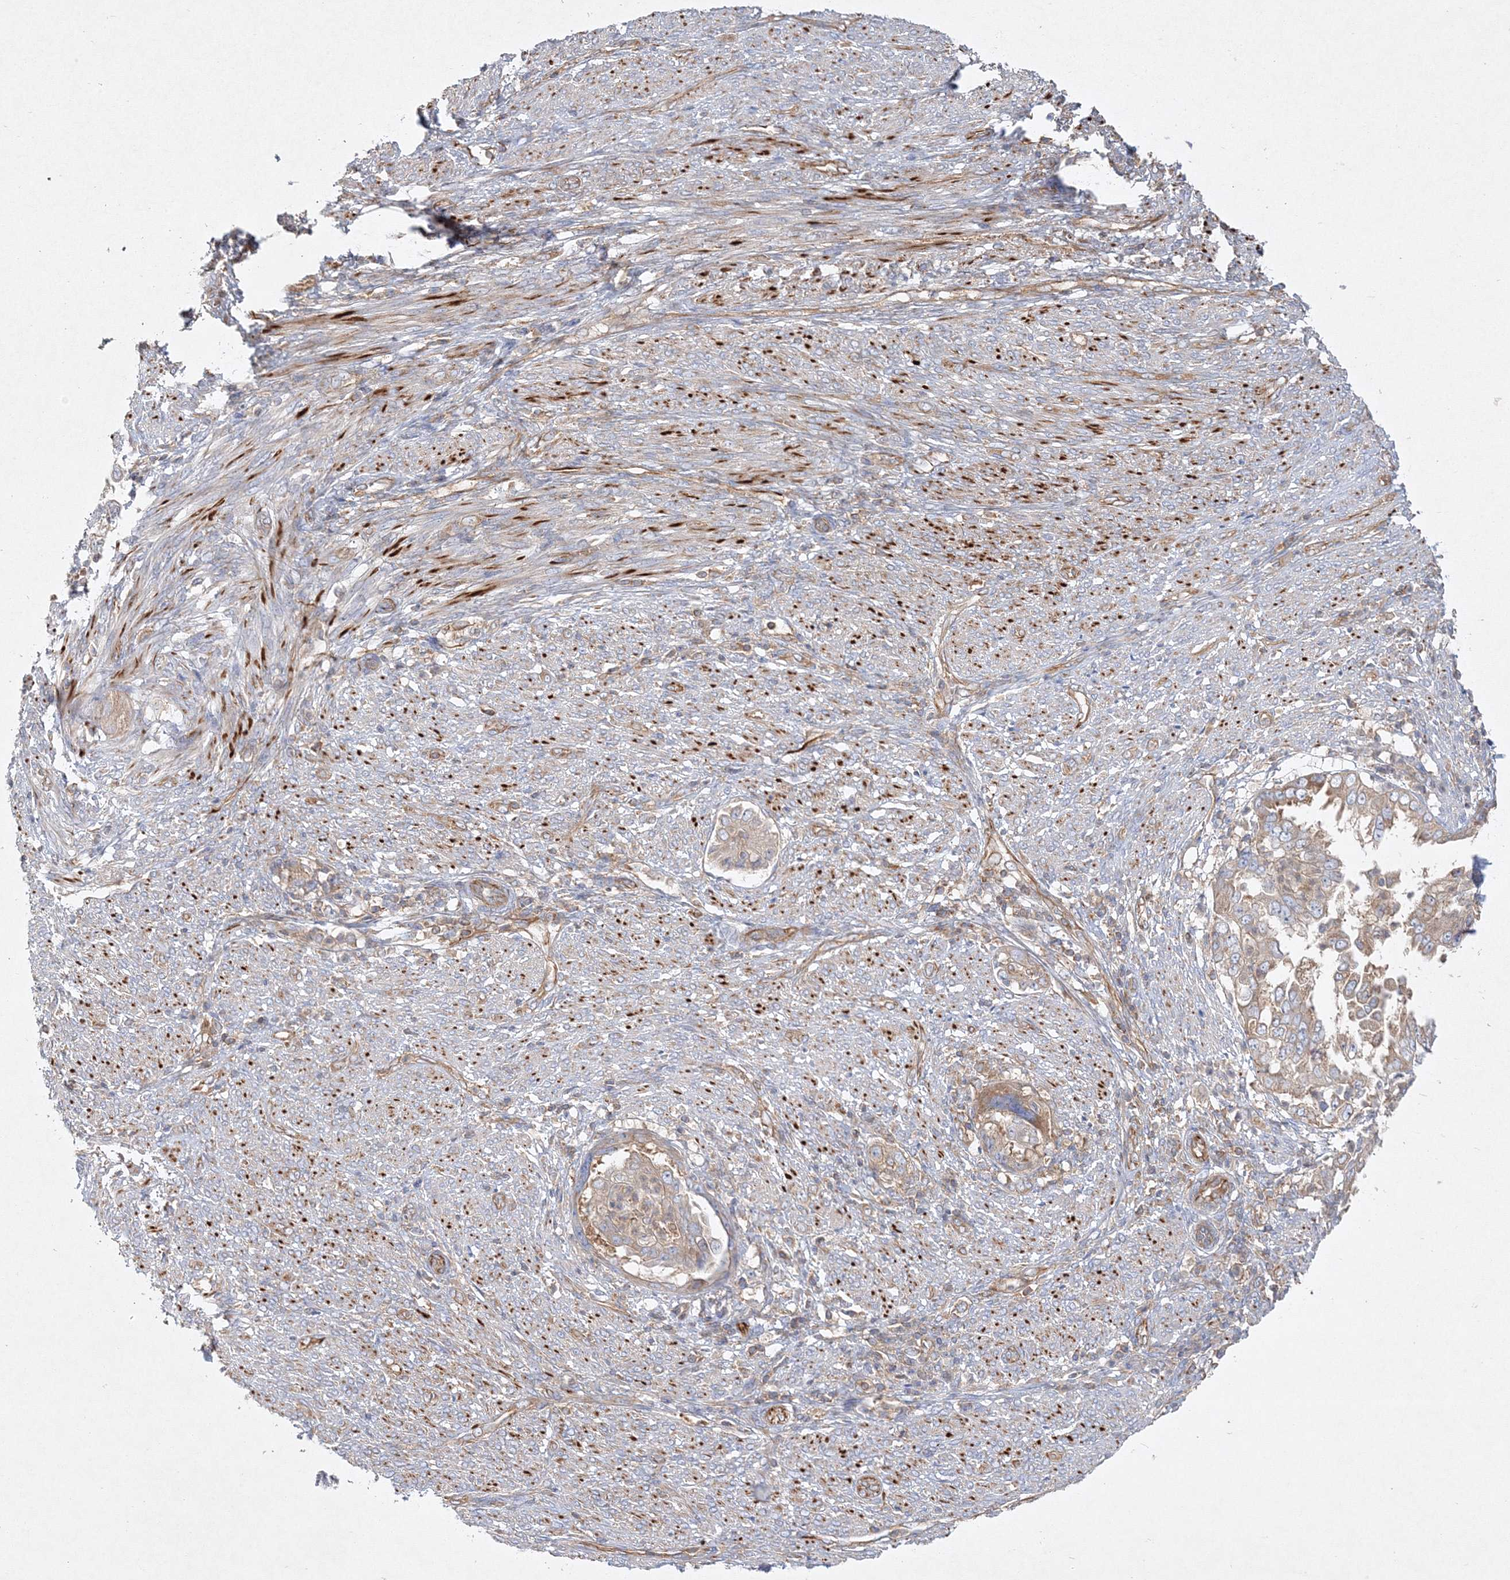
{"staining": {"intensity": "weak", "quantity": ">75%", "location": "cytoplasmic/membranous"}, "tissue": "endometrial cancer", "cell_type": "Tumor cells", "image_type": "cancer", "snomed": [{"axis": "morphology", "description": "Adenocarcinoma, NOS"}, {"axis": "topography", "description": "Endometrium"}], "caption": "There is low levels of weak cytoplasmic/membranous expression in tumor cells of adenocarcinoma (endometrial), as demonstrated by immunohistochemical staining (brown color).", "gene": "WDR37", "patient": {"sex": "female", "age": 85}}